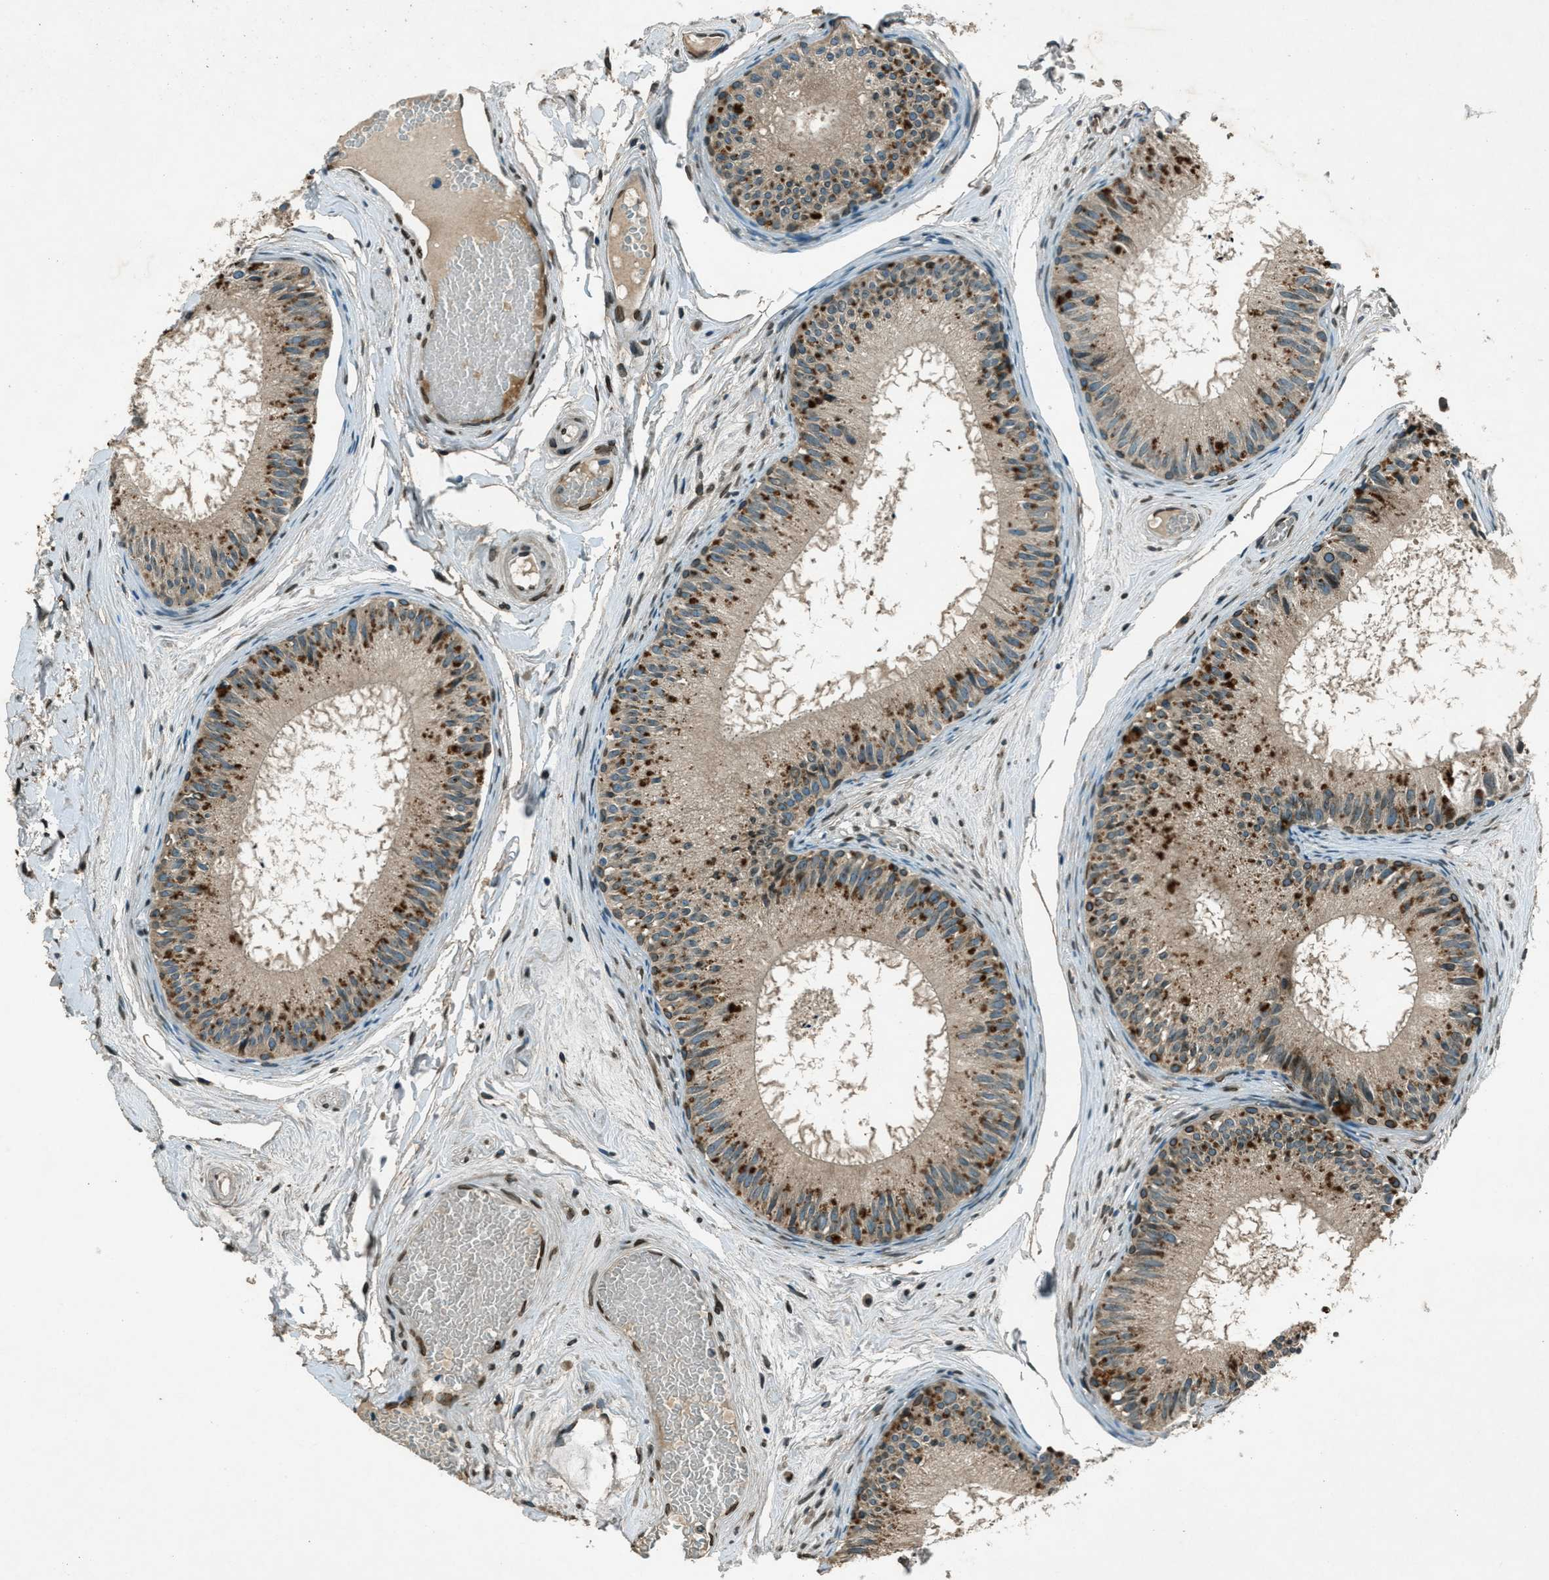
{"staining": {"intensity": "moderate", "quantity": ">75%", "location": "cytoplasmic/membranous"}, "tissue": "epididymis", "cell_type": "Glandular cells", "image_type": "normal", "snomed": [{"axis": "morphology", "description": "Normal tissue, NOS"}, {"axis": "topography", "description": "Epididymis"}], "caption": "A histopathology image of epididymis stained for a protein shows moderate cytoplasmic/membranous brown staining in glandular cells.", "gene": "LEMD2", "patient": {"sex": "male", "age": 46}}